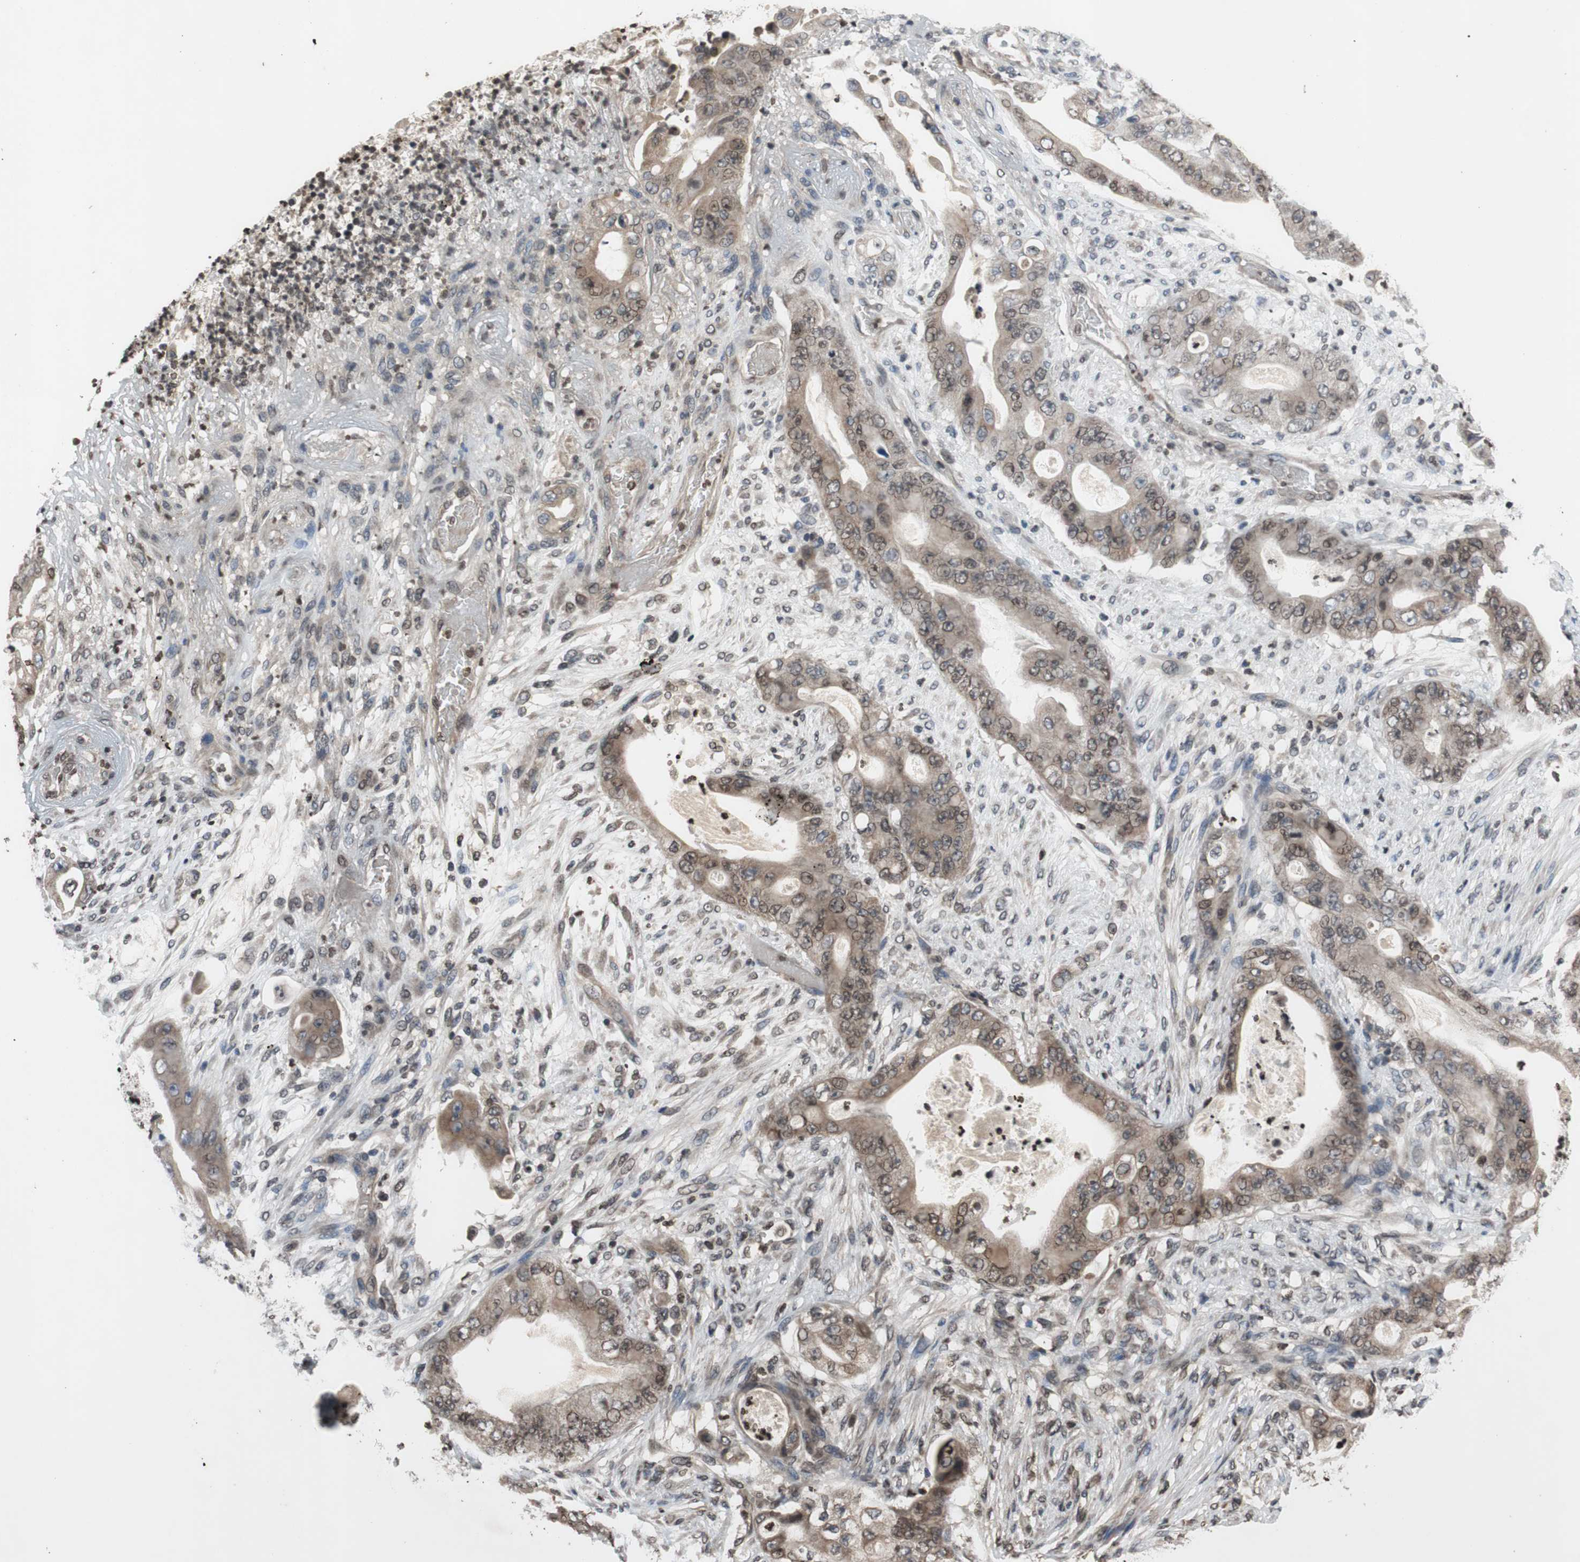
{"staining": {"intensity": "weak", "quantity": "25%-75%", "location": "cytoplasmic/membranous,nuclear"}, "tissue": "stomach cancer", "cell_type": "Tumor cells", "image_type": "cancer", "snomed": [{"axis": "morphology", "description": "Adenocarcinoma, NOS"}, {"axis": "topography", "description": "Stomach"}], "caption": "Stomach cancer (adenocarcinoma) was stained to show a protein in brown. There is low levels of weak cytoplasmic/membranous and nuclear positivity in about 25%-75% of tumor cells.", "gene": "MCM6", "patient": {"sex": "female", "age": 73}}